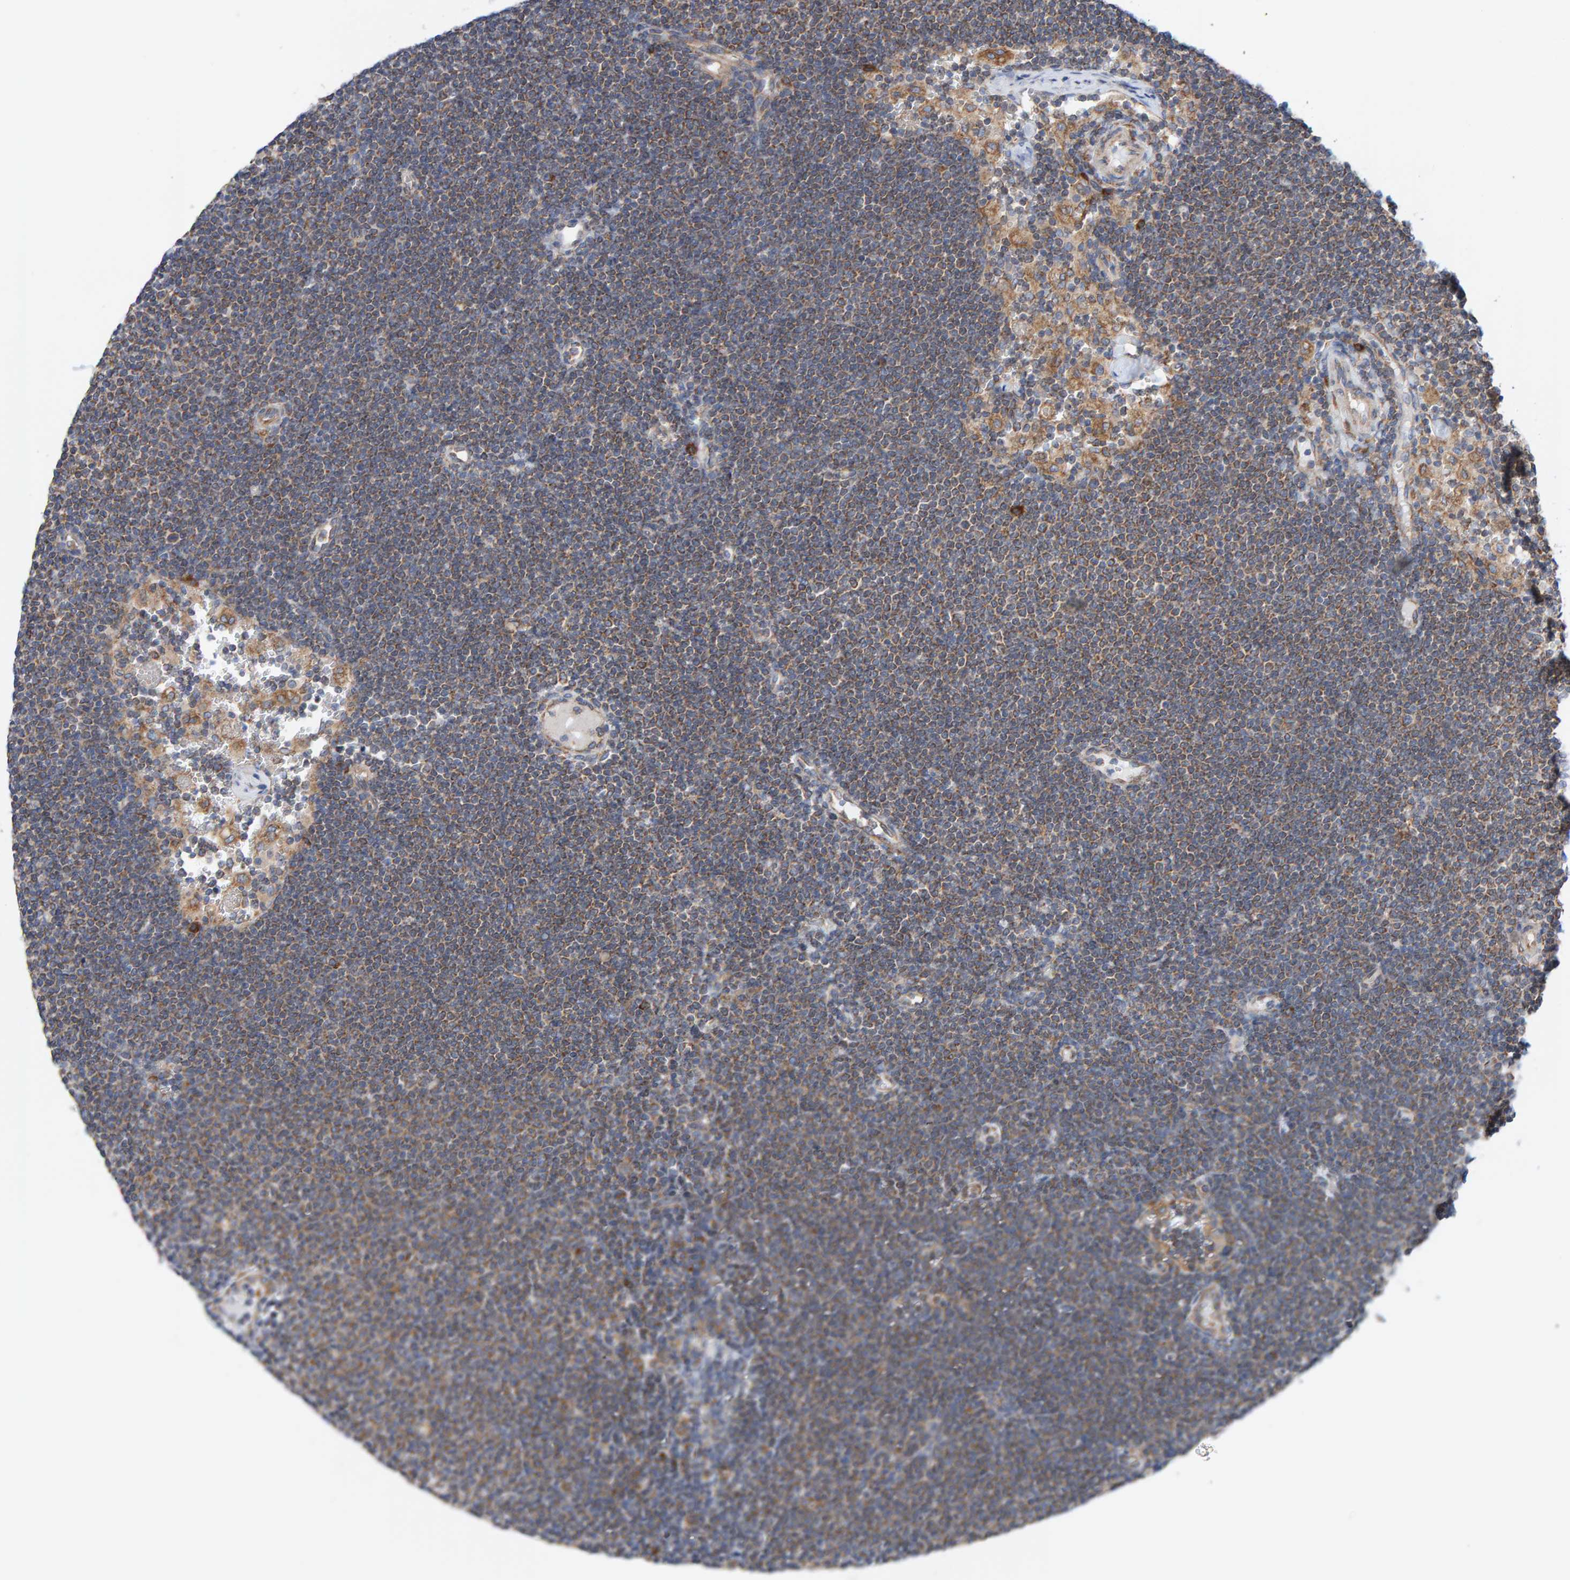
{"staining": {"intensity": "weak", "quantity": ">75%", "location": "cytoplasmic/membranous"}, "tissue": "lymphoma", "cell_type": "Tumor cells", "image_type": "cancer", "snomed": [{"axis": "morphology", "description": "Malignant lymphoma, non-Hodgkin's type, Low grade"}, {"axis": "topography", "description": "Lymph node"}], "caption": "Immunohistochemical staining of low-grade malignant lymphoma, non-Hodgkin's type displays low levels of weak cytoplasmic/membranous expression in about >75% of tumor cells.", "gene": "CDK5RAP3", "patient": {"sex": "female", "age": 53}}